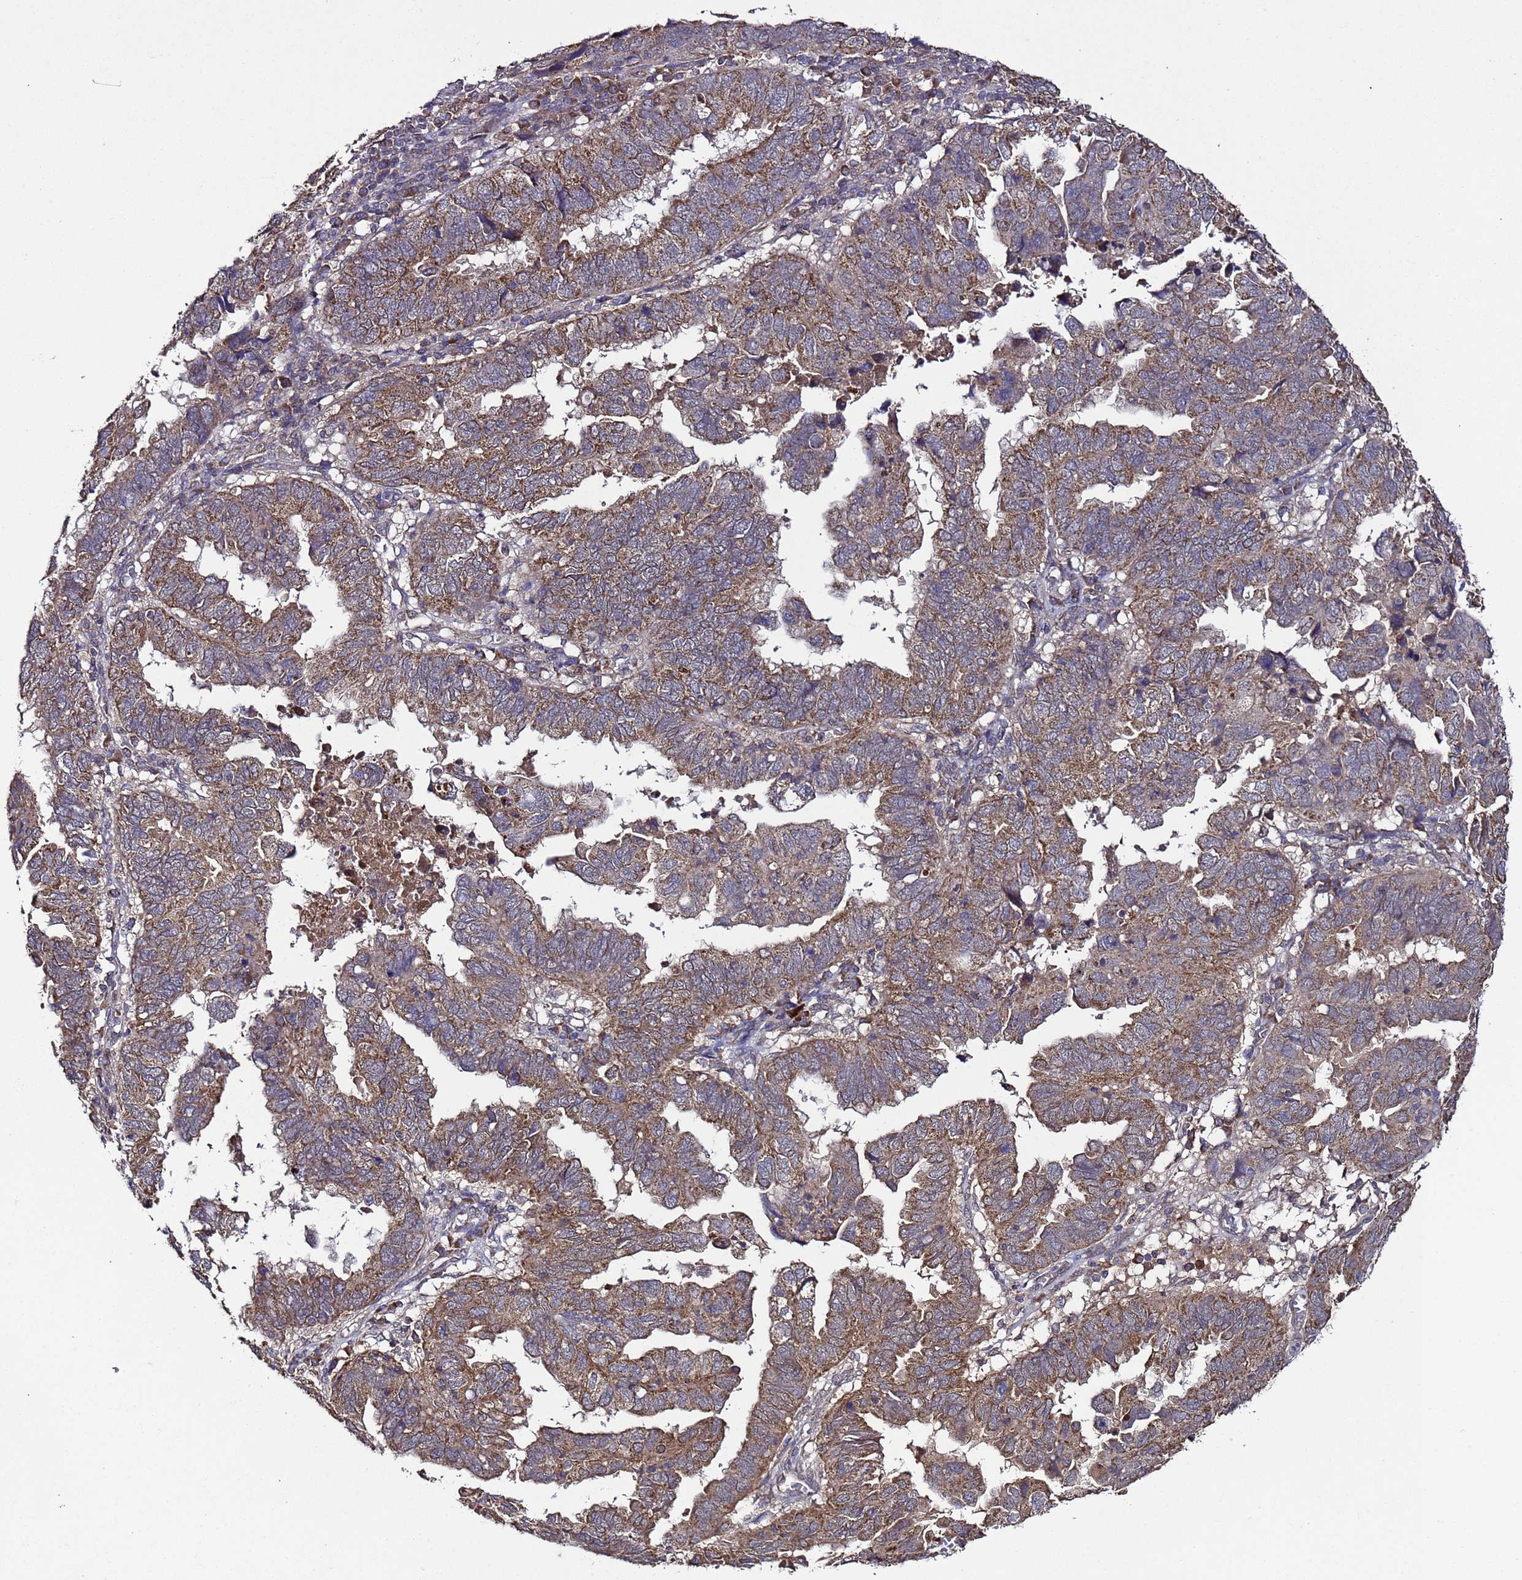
{"staining": {"intensity": "moderate", "quantity": ">75%", "location": "cytoplasmic/membranous"}, "tissue": "endometrial cancer", "cell_type": "Tumor cells", "image_type": "cancer", "snomed": [{"axis": "morphology", "description": "Adenocarcinoma, NOS"}, {"axis": "topography", "description": "Uterus"}], "caption": "Immunohistochemical staining of endometrial cancer (adenocarcinoma) shows medium levels of moderate cytoplasmic/membranous protein positivity in approximately >75% of tumor cells. The staining is performed using DAB (3,3'-diaminobenzidine) brown chromogen to label protein expression. The nuclei are counter-stained blue using hematoxylin.", "gene": "HSPBAP1", "patient": {"sex": "female", "age": 77}}